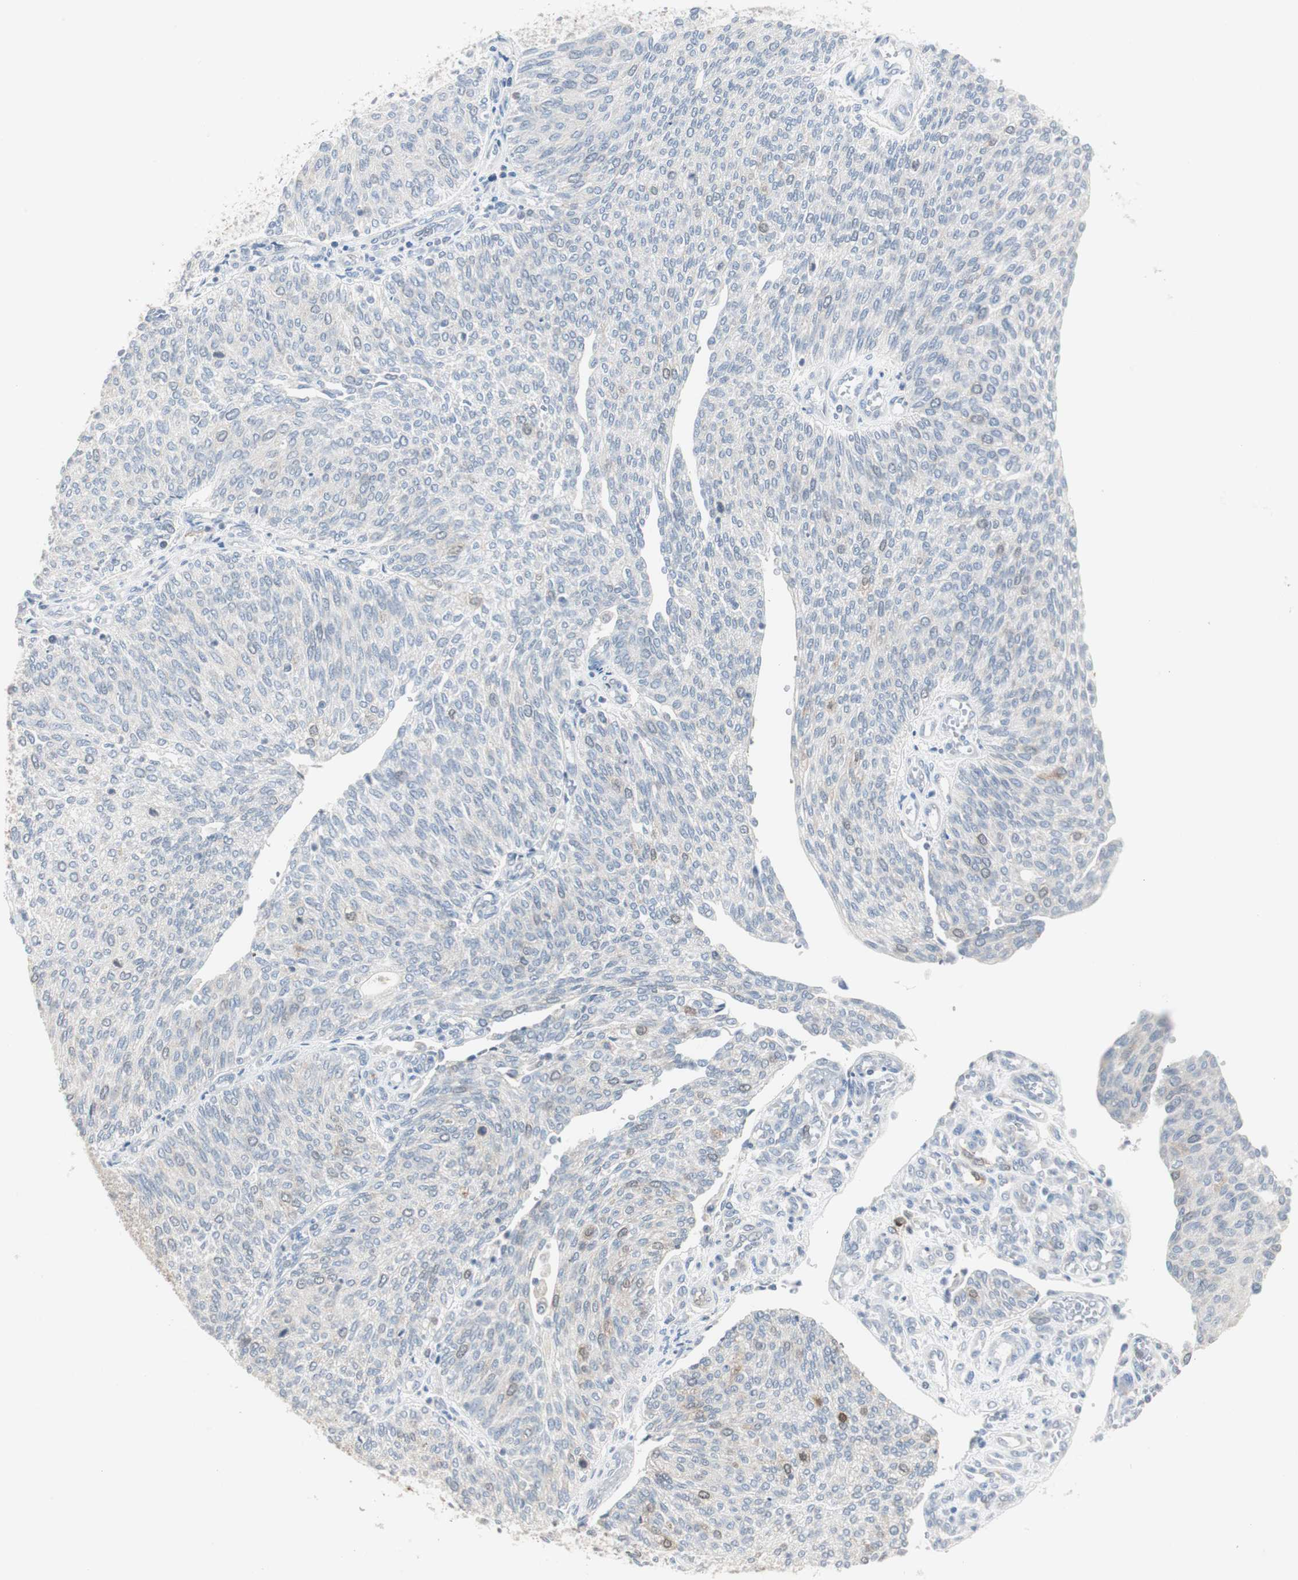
{"staining": {"intensity": "weak", "quantity": "<25%", "location": "cytoplasmic/membranous"}, "tissue": "urothelial cancer", "cell_type": "Tumor cells", "image_type": "cancer", "snomed": [{"axis": "morphology", "description": "Urothelial carcinoma, Low grade"}, {"axis": "topography", "description": "Urinary bladder"}], "caption": "IHC of urothelial cancer exhibits no expression in tumor cells. The staining is performed using DAB brown chromogen with nuclei counter-stained in using hematoxylin.", "gene": "TK1", "patient": {"sex": "female", "age": 79}}